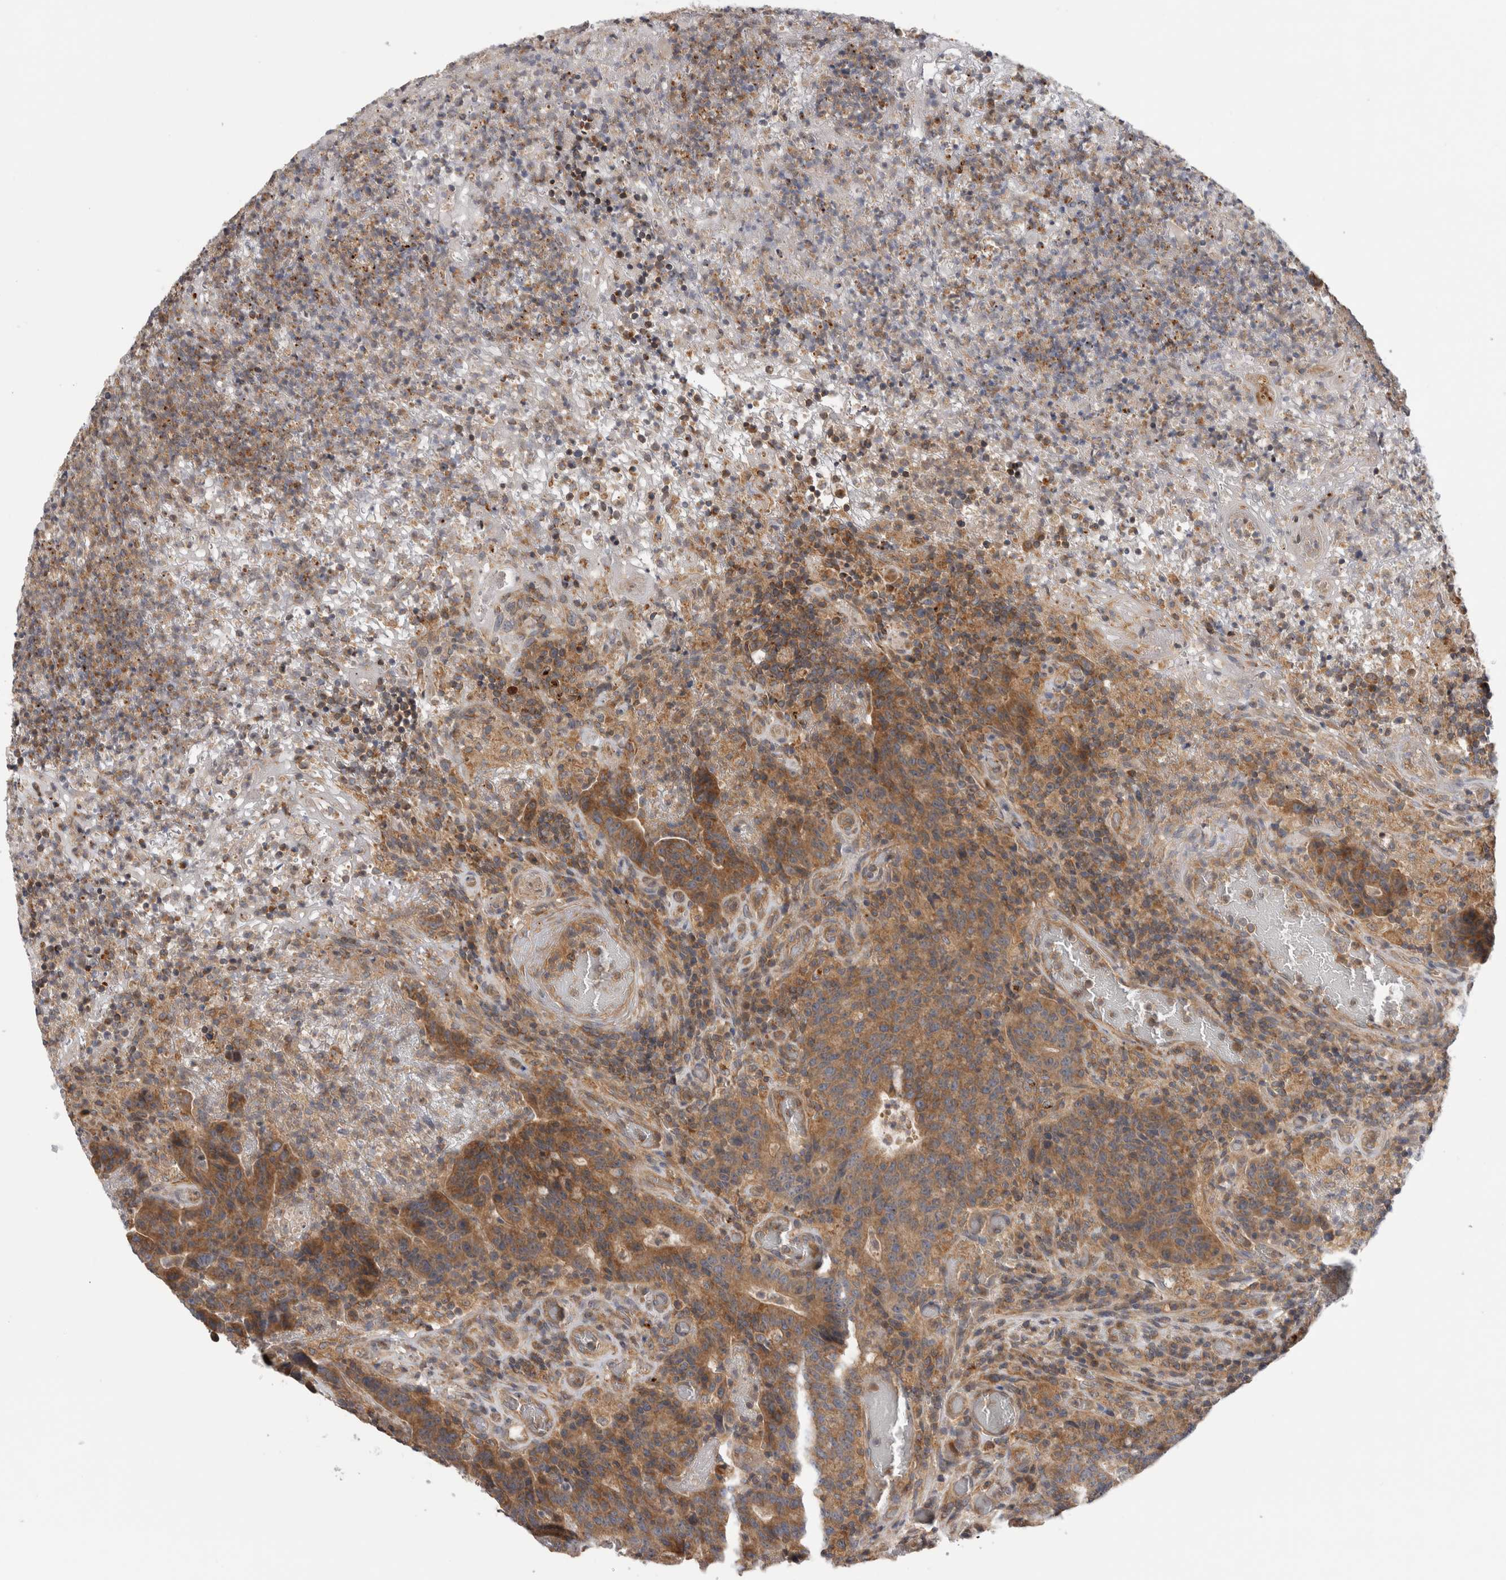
{"staining": {"intensity": "moderate", "quantity": ">75%", "location": "cytoplasmic/membranous"}, "tissue": "colorectal cancer", "cell_type": "Tumor cells", "image_type": "cancer", "snomed": [{"axis": "morphology", "description": "Adenocarcinoma, NOS"}, {"axis": "topography", "description": "Colon"}], "caption": "Immunohistochemical staining of colorectal cancer displays medium levels of moderate cytoplasmic/membranous protein expression in about >75% of tumor cells. The staining is performed using DAB brown chromogen to label protein expression. The nuclei are counter-stained blue using hematoxylin.", "gene": "GRIK2", "patient": {"sex": "female", "age": 75}}